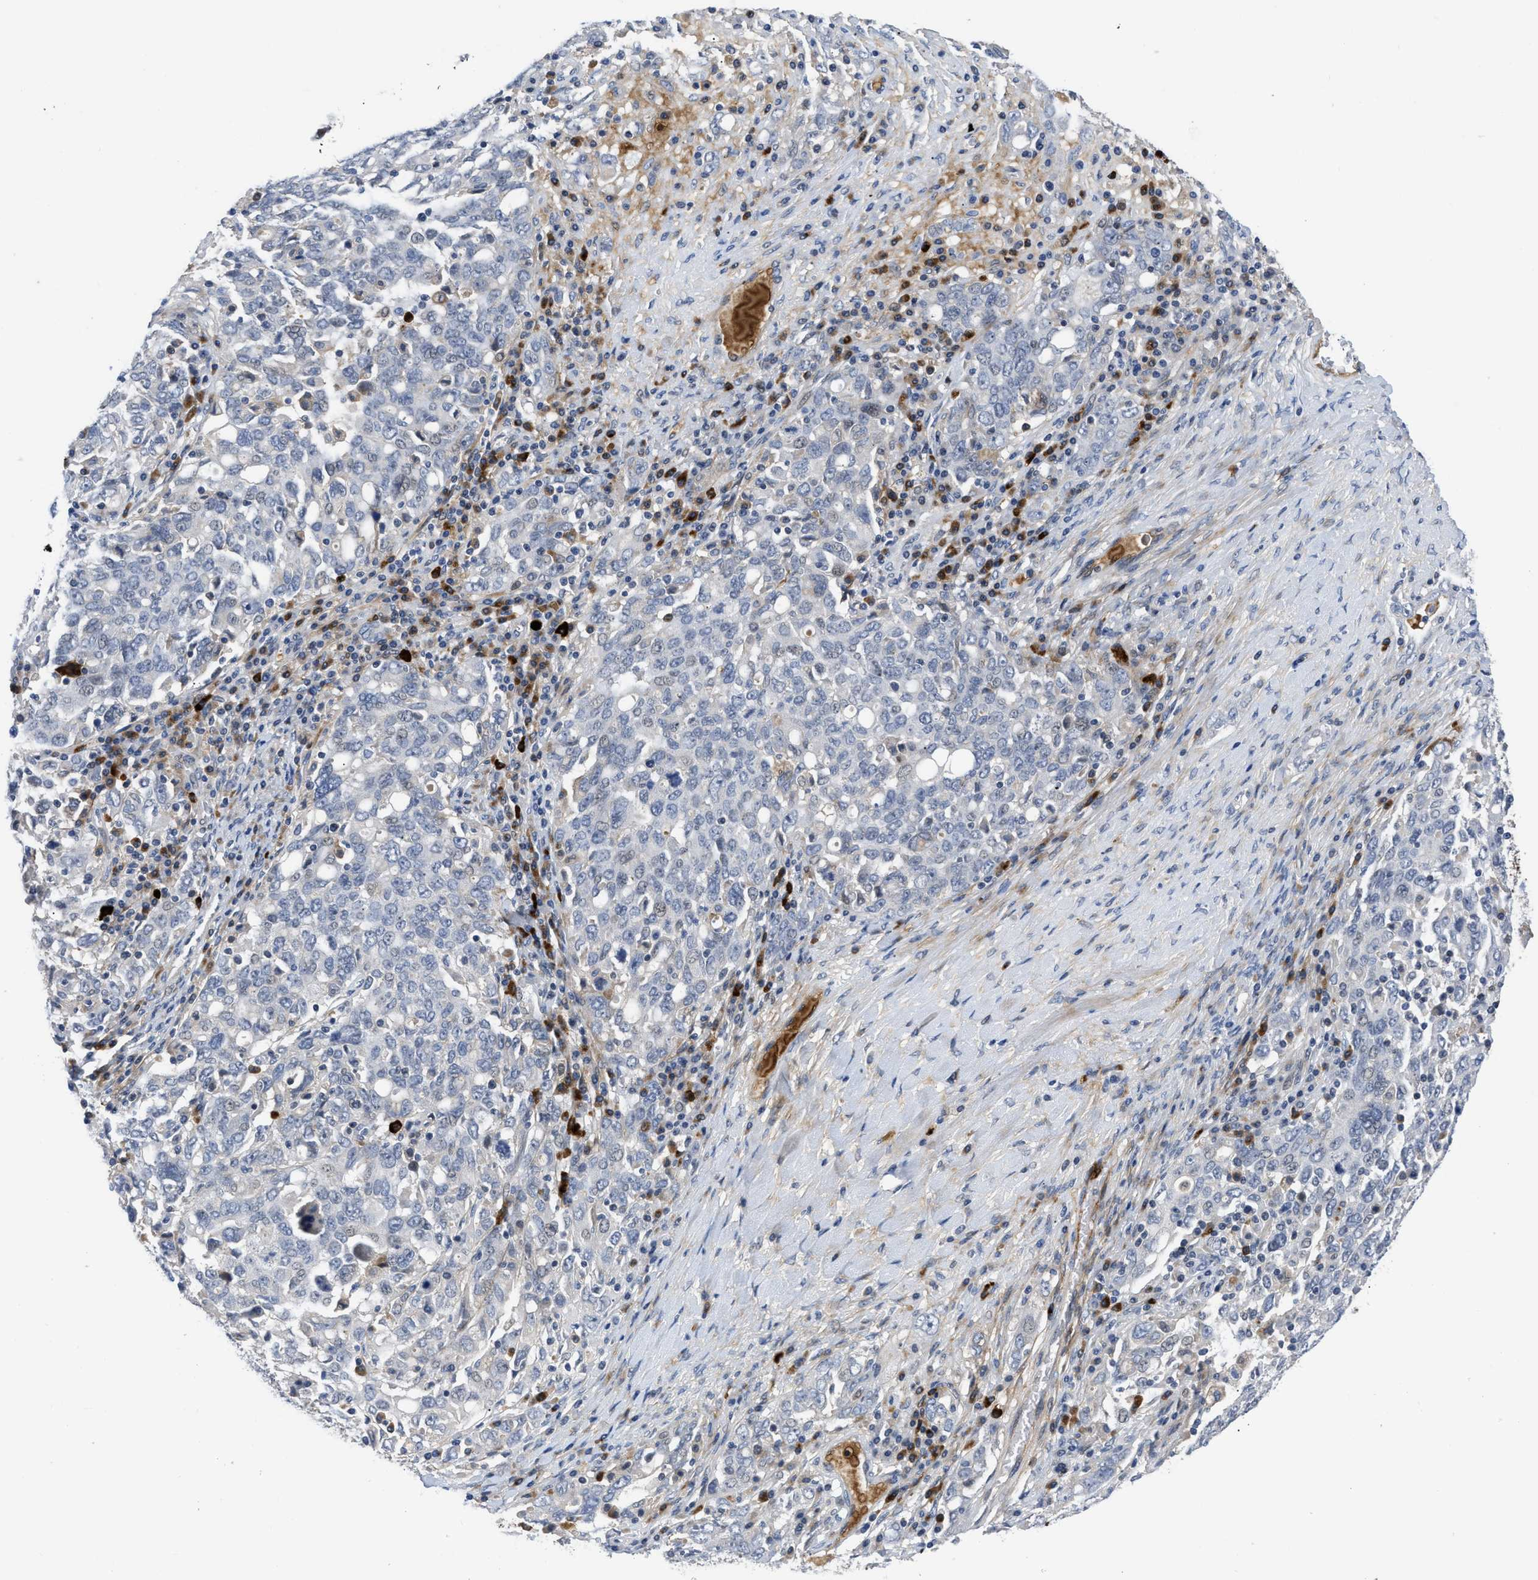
{"staining": {"intensity": "negative", "quantity": "none", "location": "none"}, "tissue": "ovarian cancer", "cell_type": "Tumor cells", "image_type": "cancer", "snomed": [{"axis": "morphology", "description": "Carcinoma, endometroid"}, {"axis": "topography", "description": "Ovary"}], "caption": "Micrograph shows no significant protein positivity in tumor cells of ovarian cancer (endometroid carcinoma). (DAB (3,3'-diaminobenzidine) immunohistochemistry visualized using brightfield microscopy, high magnification).", "gene": "OR9K2", "patient": {"sex": "female", "age": 62}}